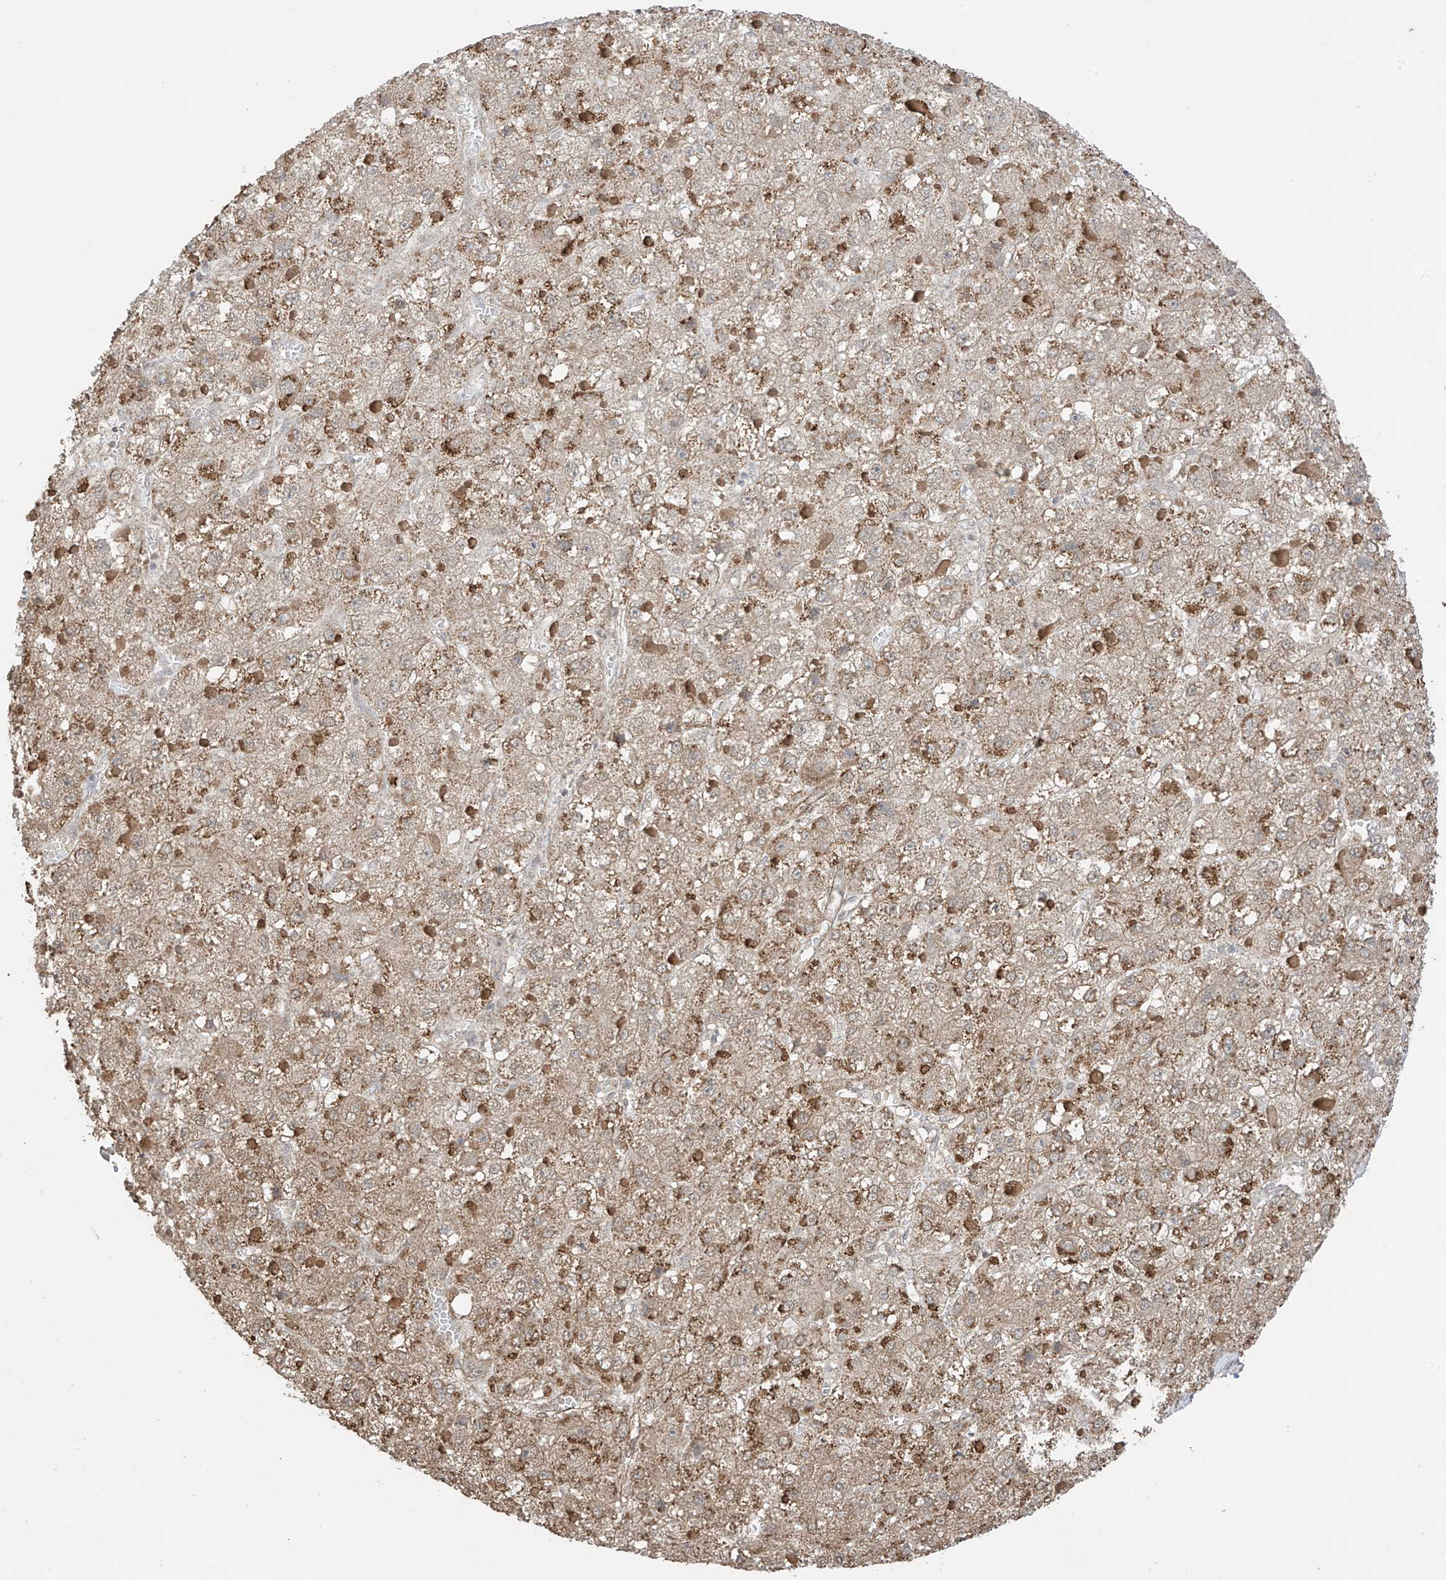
{"staining": {"intensity": "weak", "quantity": ">75%", "location": "cytoplasmic/membranous"}, "tissue": "liver cancer", "cell_type": "Tumor cells", "image_type": "cancer", "snomed": [{"axis": "morphology", "description": "Carcinoma, Hepatocellular, NOS"}, {"axis": "topography", "description": "Liver"}], "caption": "Approximately >75% of tumor cells in human hepatocellular carcinoma (liver) demonstrate weak cytoplasmic/membranous protein expression as visualized by brown immunohistochemical staining.", "gene": "TTLL5", "patient": {"sex": "female", "age": 73}}